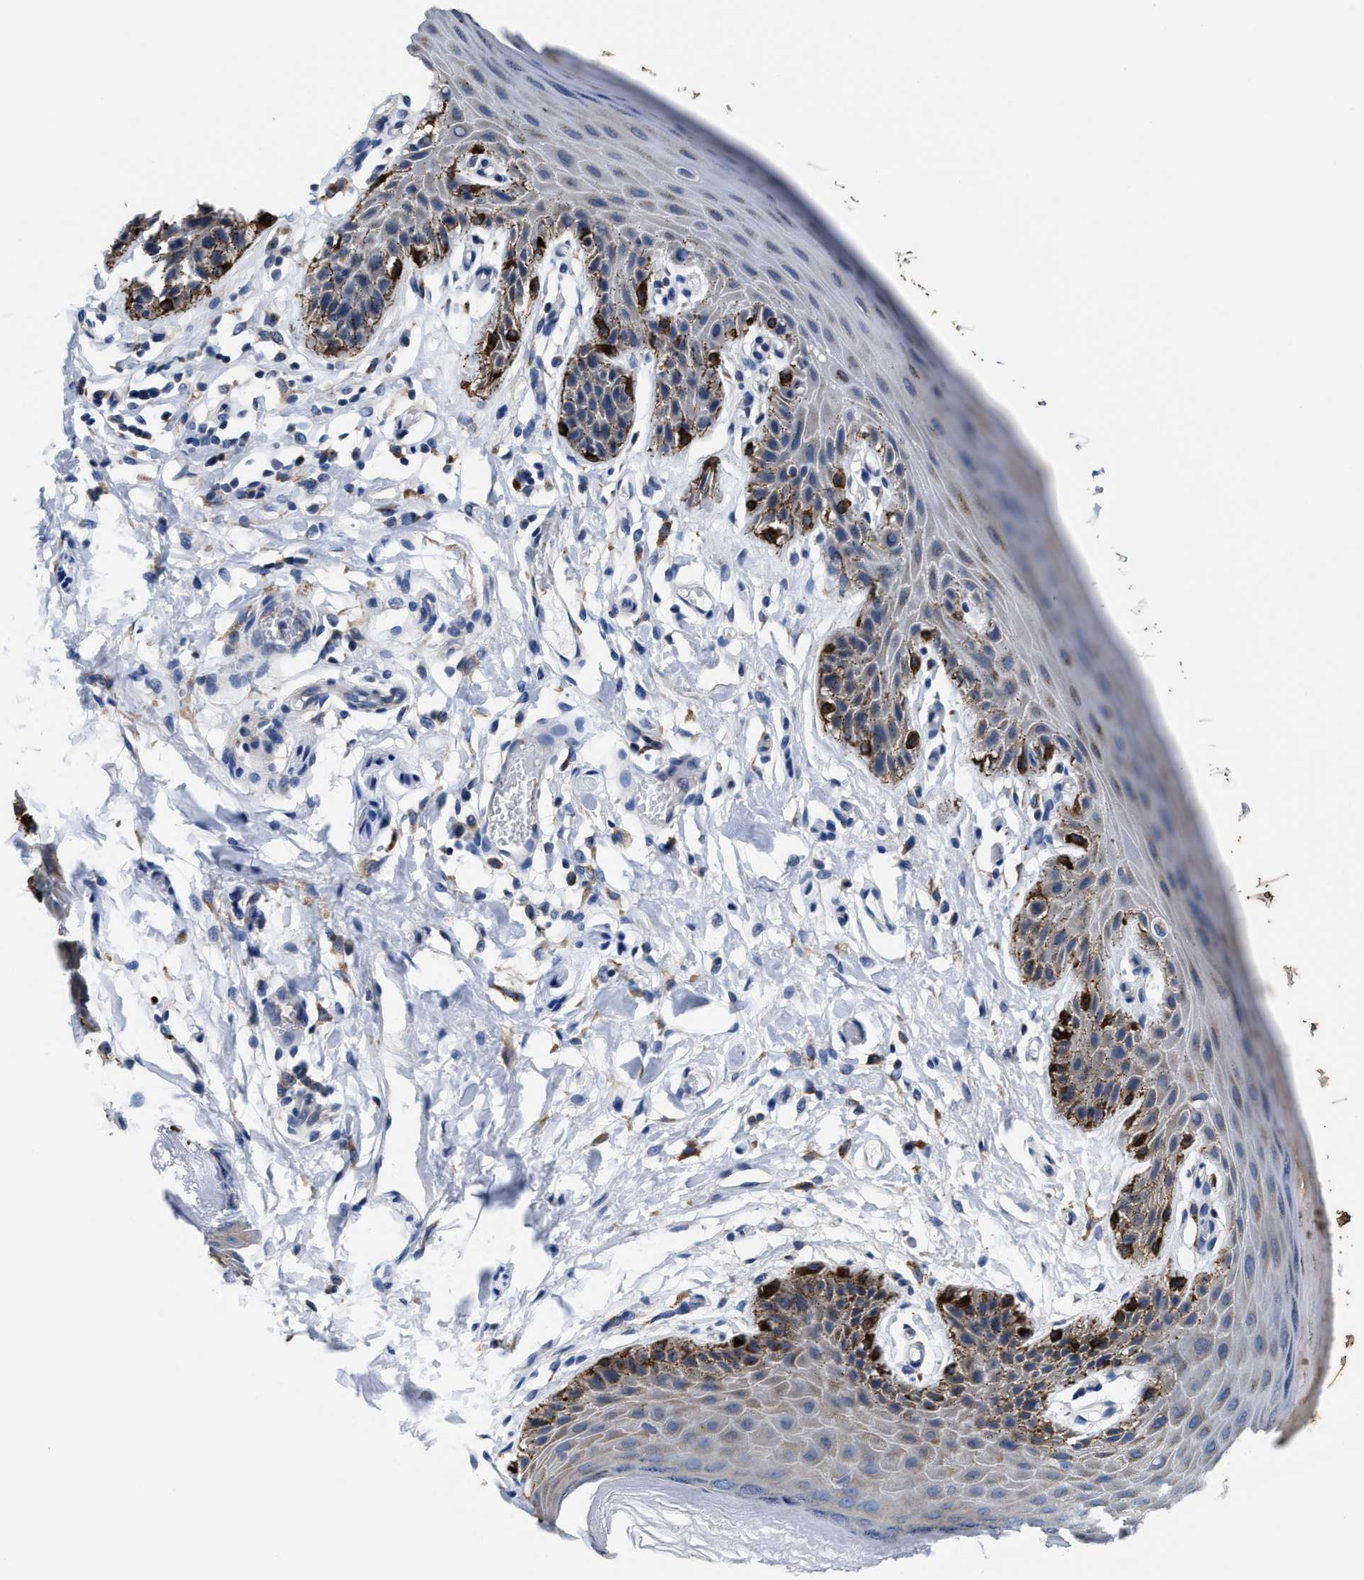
{"staining": {"intensity": "moderate", "quantity": "<25%", "location": "cytoplasmic/membranous"}, "tissue": "skin", "cell_type": "Epidermal cells", "image_type": "normal", "snomed": [{"axis": "morphology", "description": "Normal tissue, NOS"}, {"axis": "topography", "description": "Anal"}], "caption": "Skin stained for a protein exhibits moderate cytoplasmic/membranous positivity in epidermal cells. The staining is performed using DAB brown chromogen to label protein expression. The nuclei are counter-stained blue using hematoxylin.", "gene": "TMEM30A", "patient": {"sex": "male", "age": 44}}